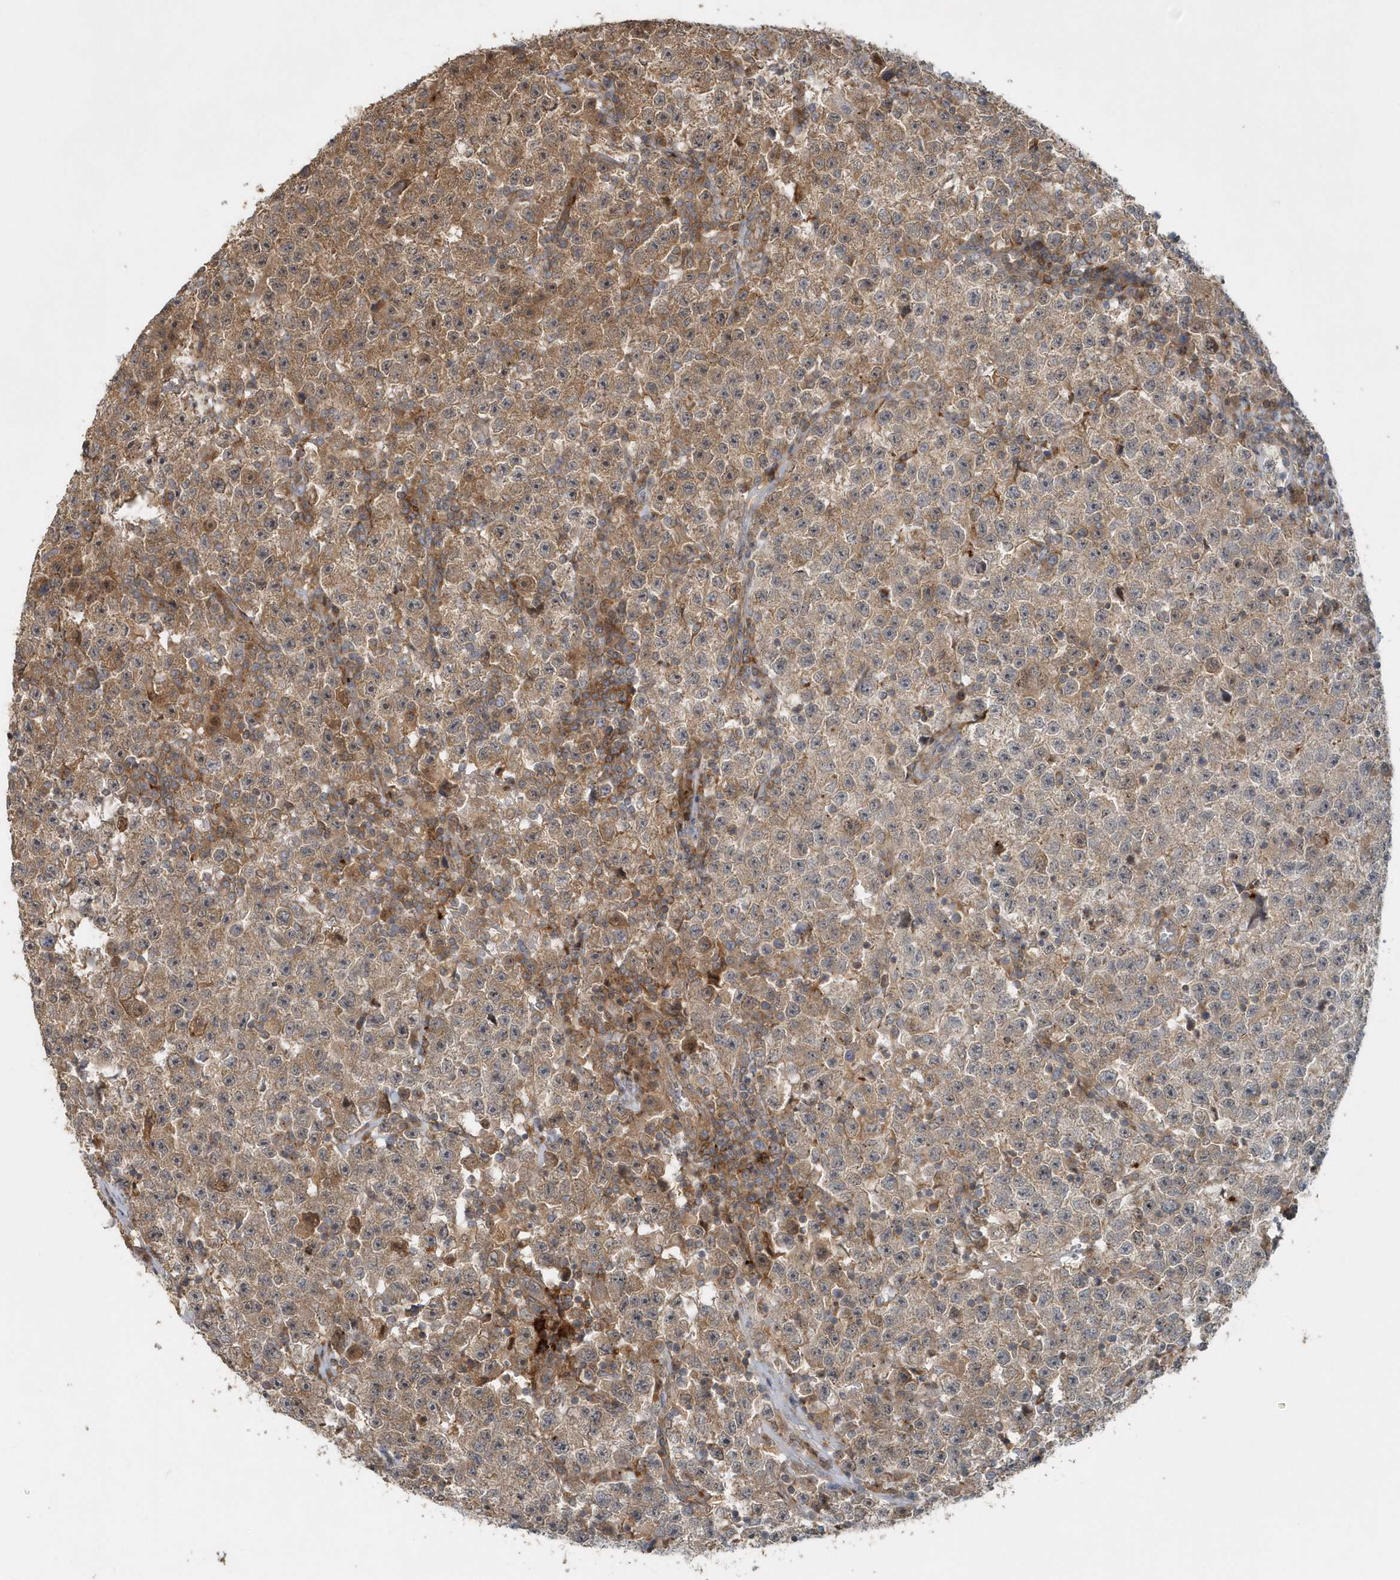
{"staining": {"intensity": "moderate", "quantity": ">75%", "location": "cytoplasmic/membranous"}, "tissue": "testis cancer", "cell_type": "Tumor cells", "image_type": "cancer", "snomed": [{"axis": "morphology", "description": "Seminoma, NOS"}, {"axis": "topography", "description": "Testis"}], "caption": "High-magnification brightfield microscopy of testis seminoma stained with DAB (brown) and counterstained with hematoxylin (blue). tumor cells exhibit moderate cytoplasmic/membranous positivity is present in approximately>75% of cells. The staining was performed using DAB (3,3'-diaminobenzidine) to visualize the protein expression in brown, while the nuclei were stained in blue with hematoxylin (Magnification: 20x).", "gene": "MMUT", "patient": {"sex": "male", "age": 22}}